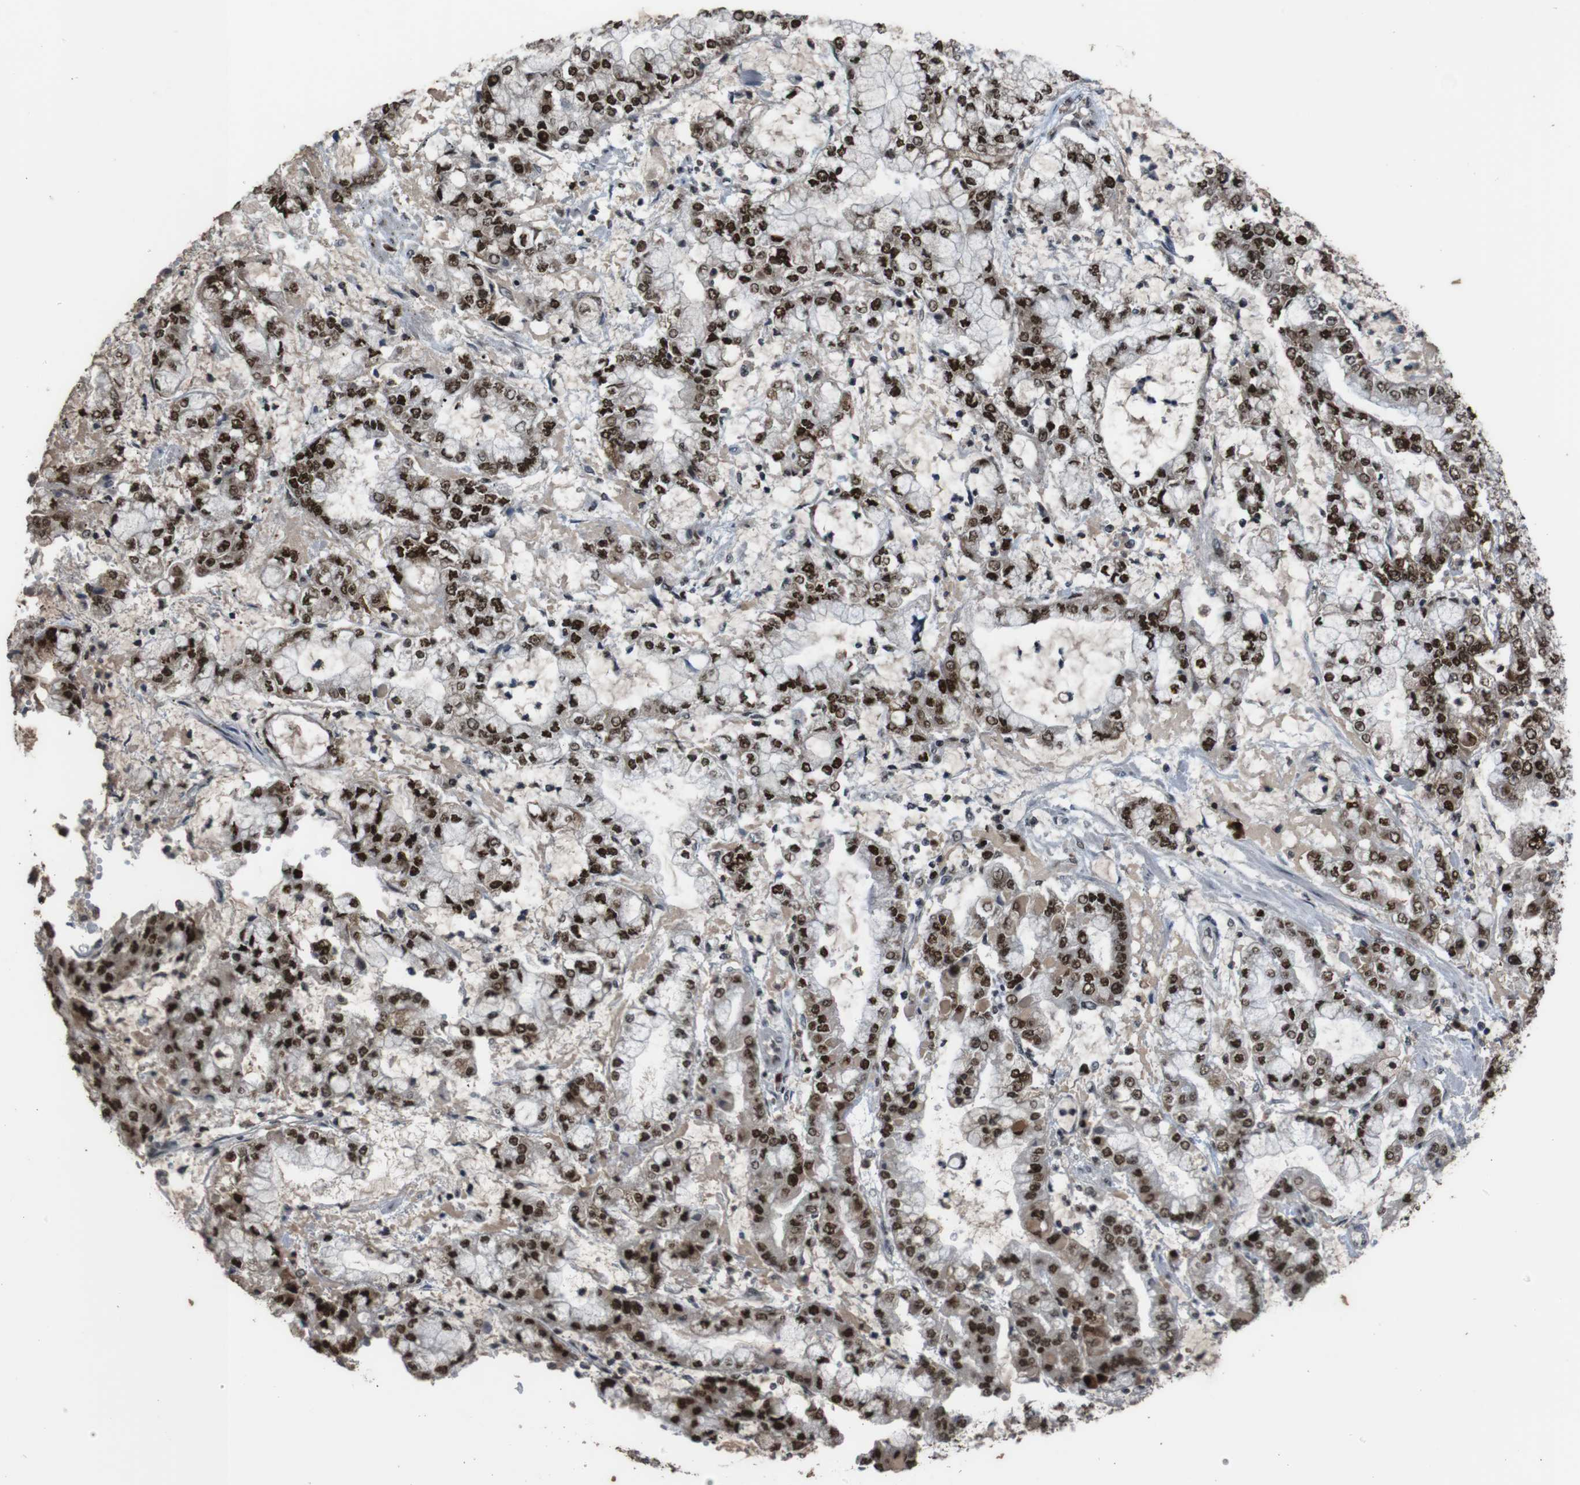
{"staining": {"intensity": "strong", "quantity": ">75%", "location": "nuclear"}, "tissue": "stomach cancer", "cell_type": "Tumor cells", "image_type": "cancer", "snomed": [{"axis": "morphology", "description": "Adenocarcinoma, NOS"}, {"axis": "topography", "description": "Stomach"}], "caption": "DAB immunohistochemical staining of human stomach cancer (adenocarcinoma) displays strong nuclear protein positivity in approximately >75% of tumor cells.", "gene": "SUB1", "patient": {"sex": "male", "age": 76}}